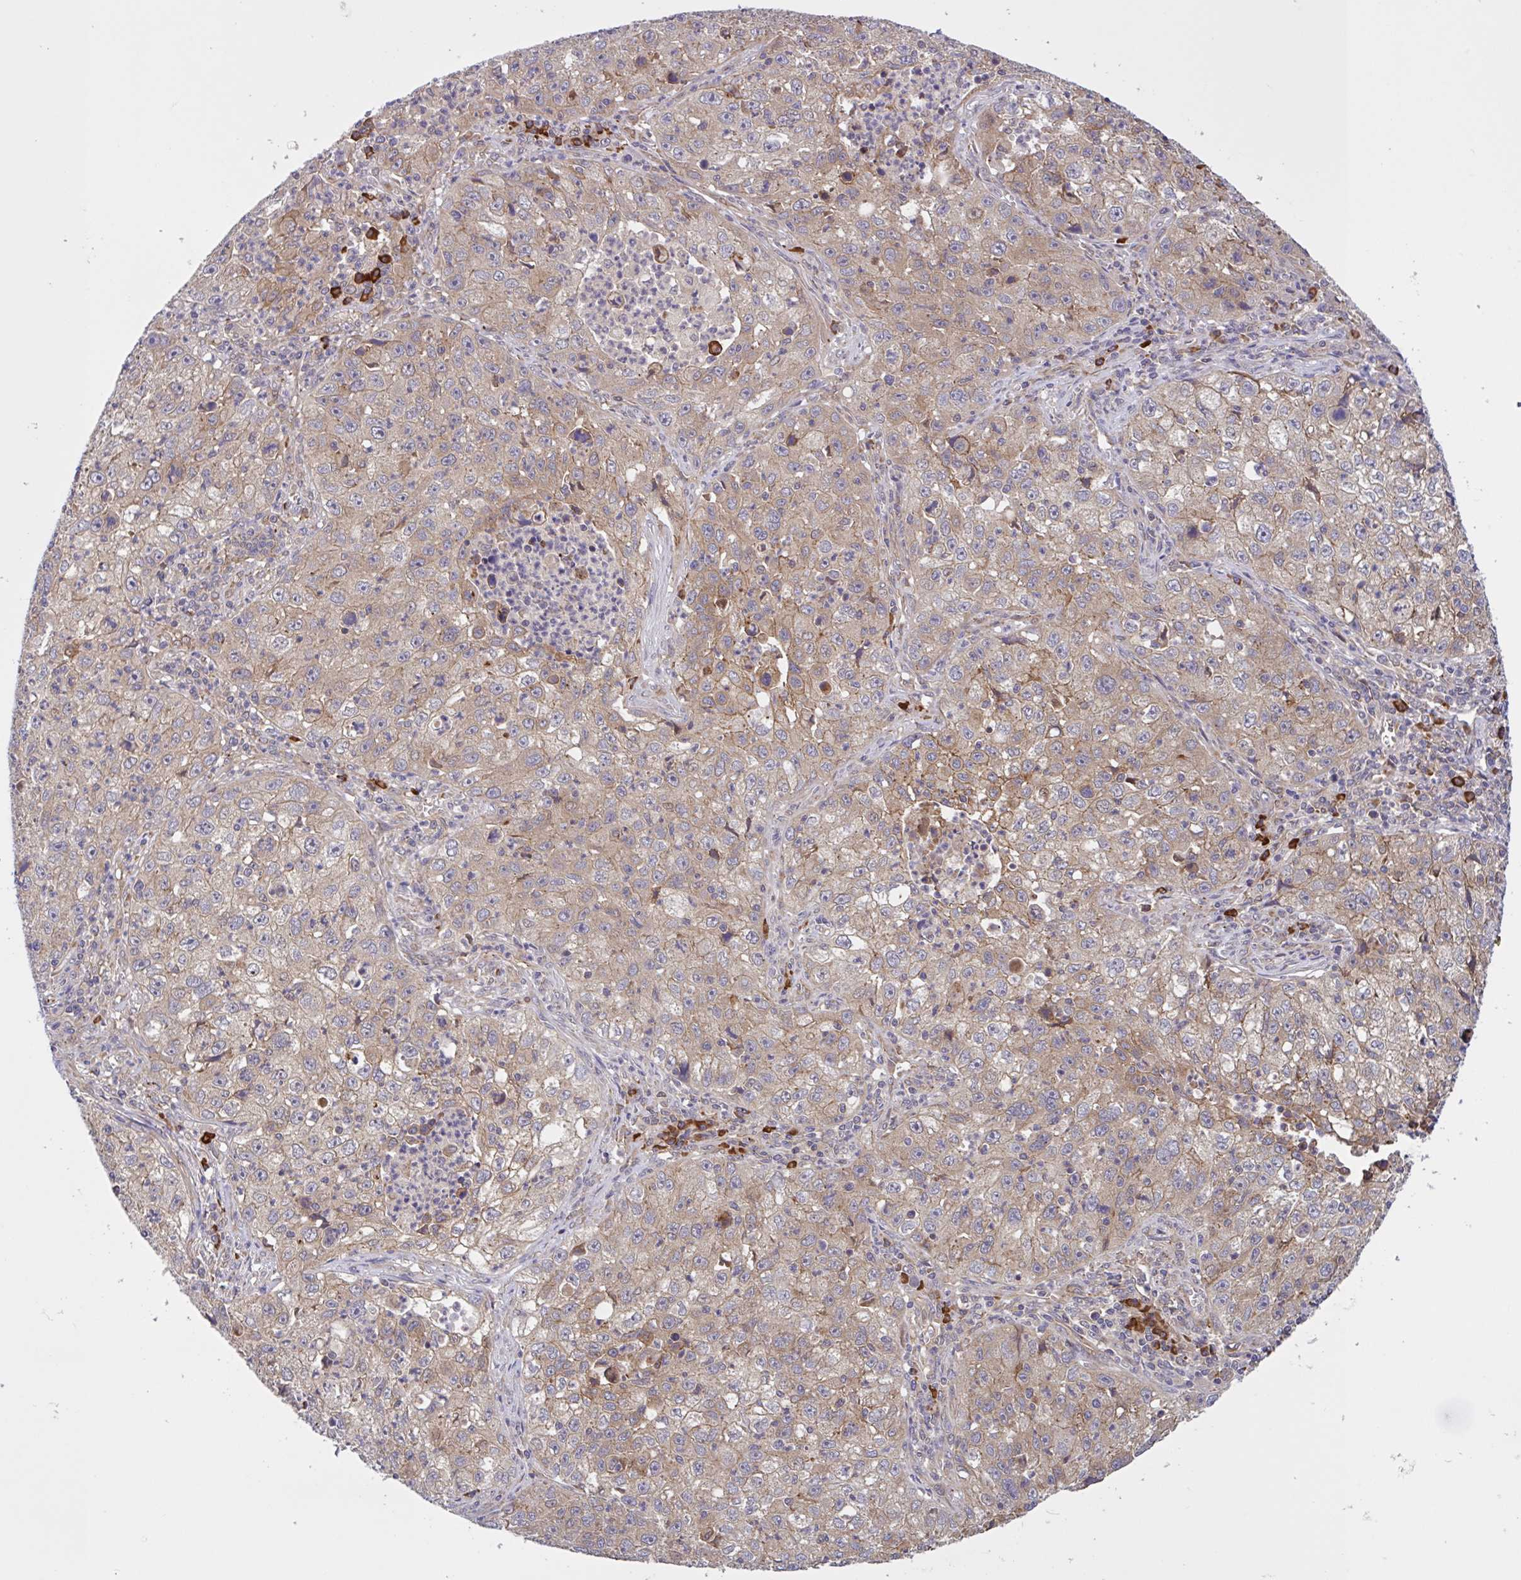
{"staining": {"intensity": "weak", "quantity": "25%-75%", "location": "cytoplasmic/membranous"}, "tissue": "lung cancer", "cell_type": "Tumor cells", "image_type": "cancer", "snomed": [{"axis": "morphology", "description": "Squamous cell carcinoma, NOS"}, {"axis": "topography", "description": "Lung"}], "caption": "IHC of lung cancer displays low levels of weak cytoplasmic/membranous positivity in about 25%-75% of tumor cells.", "gene": "INTS10", "patient": {"sex": "male", "age": 71}}